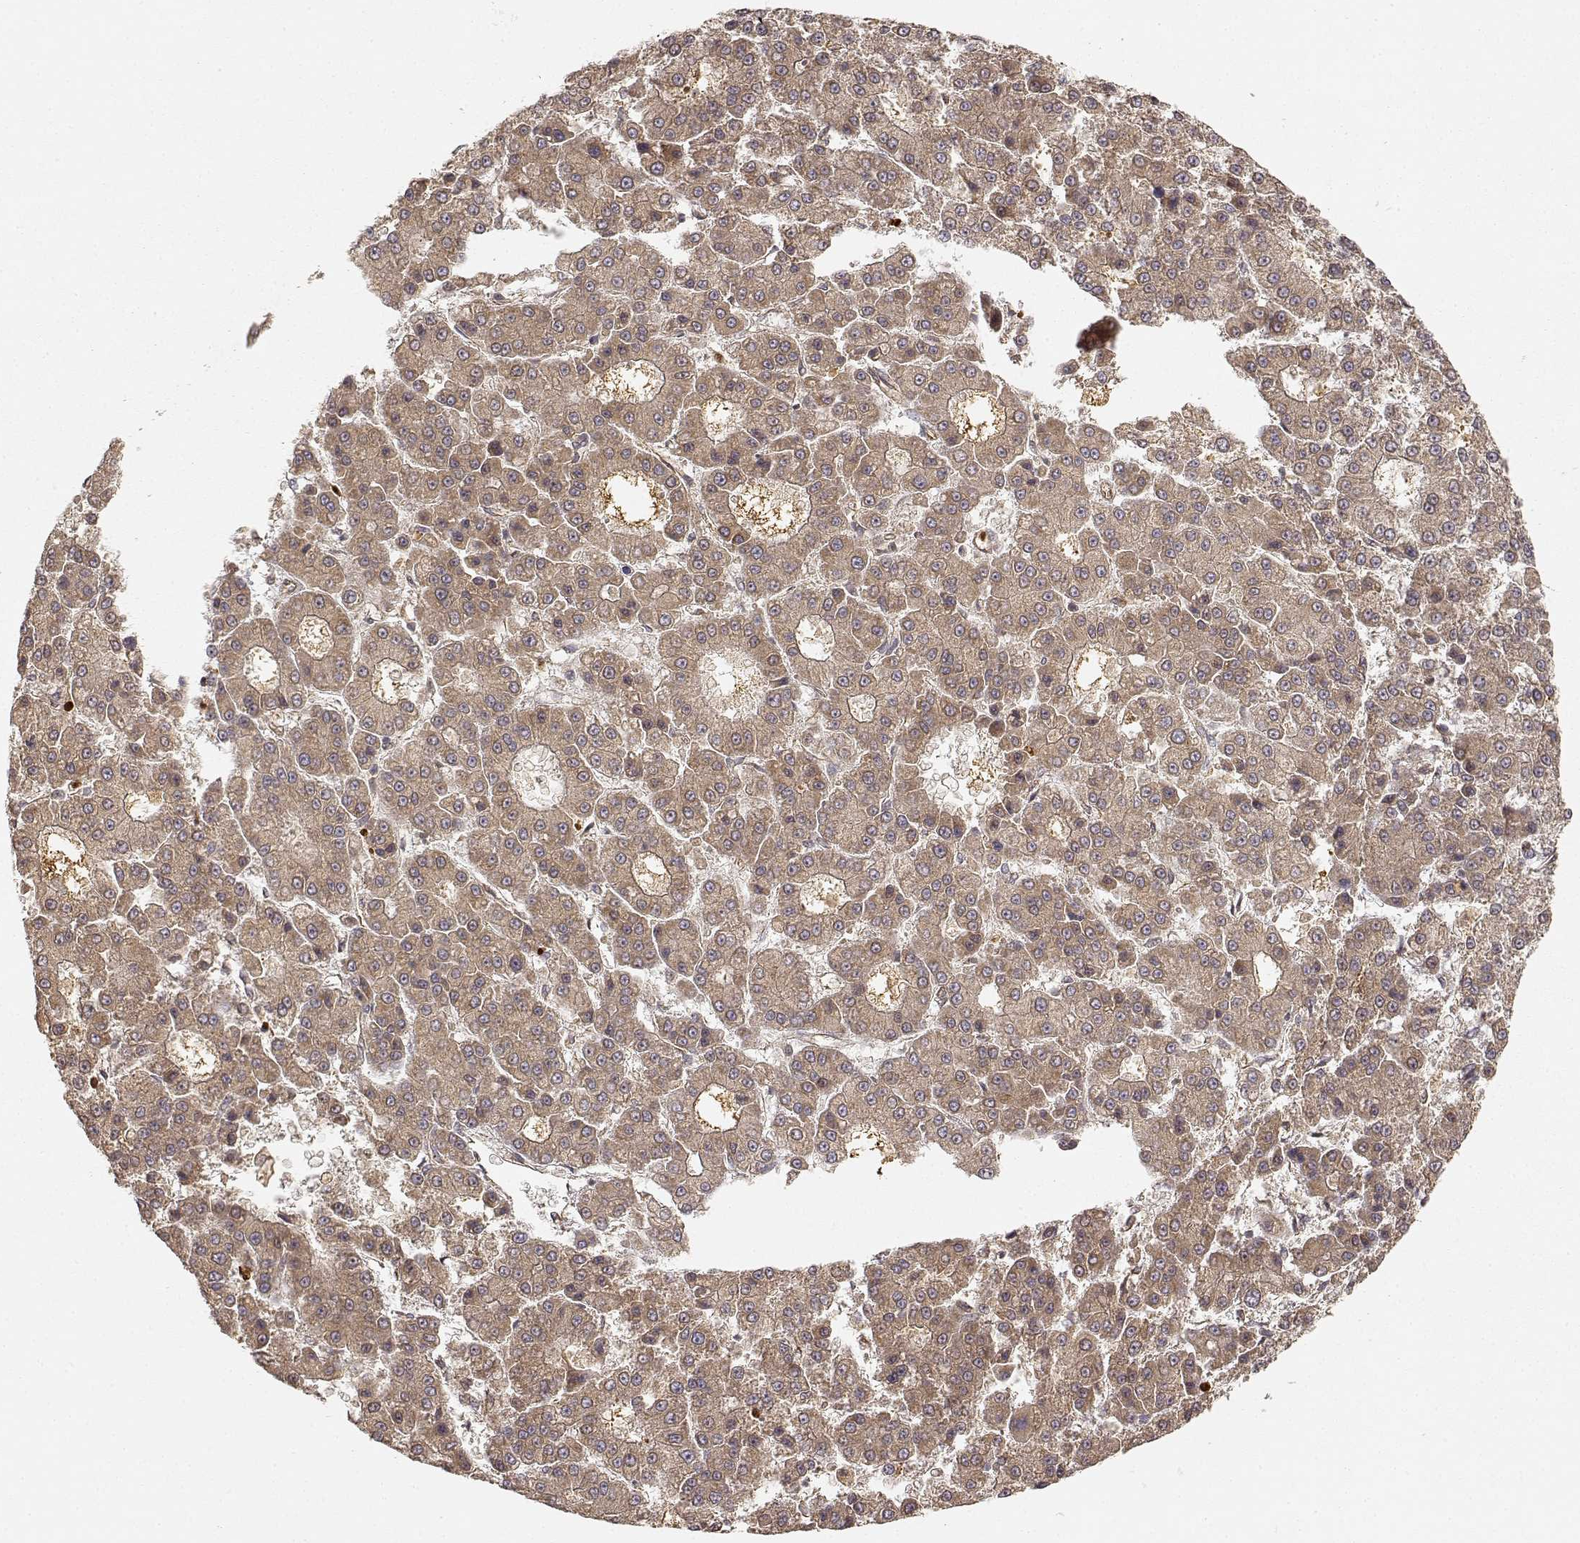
{"staining": {"intensity": "weak", "quantity": ">75%", "location": "cytoplasmic/membranous"}, "tissue": "liver cancer", "cell_type": "Tumor cells", "image_type": "cancer", "snomed": [{"axis": "morphology", "description": "Carcinoma, Hepatocellular, NOS"}, {"axis": "topography", "description": "Liver"}], "caption": "A photomicrograph showing weak cytoplasmic/membranous positivity in about >75% of tumor cells in hepatocellular carcinoma (liver), as visualized by brown immunohistochemical staining.", "gene": "CDK5RAP2", "patient": {"sex": "male", "age": 70}}